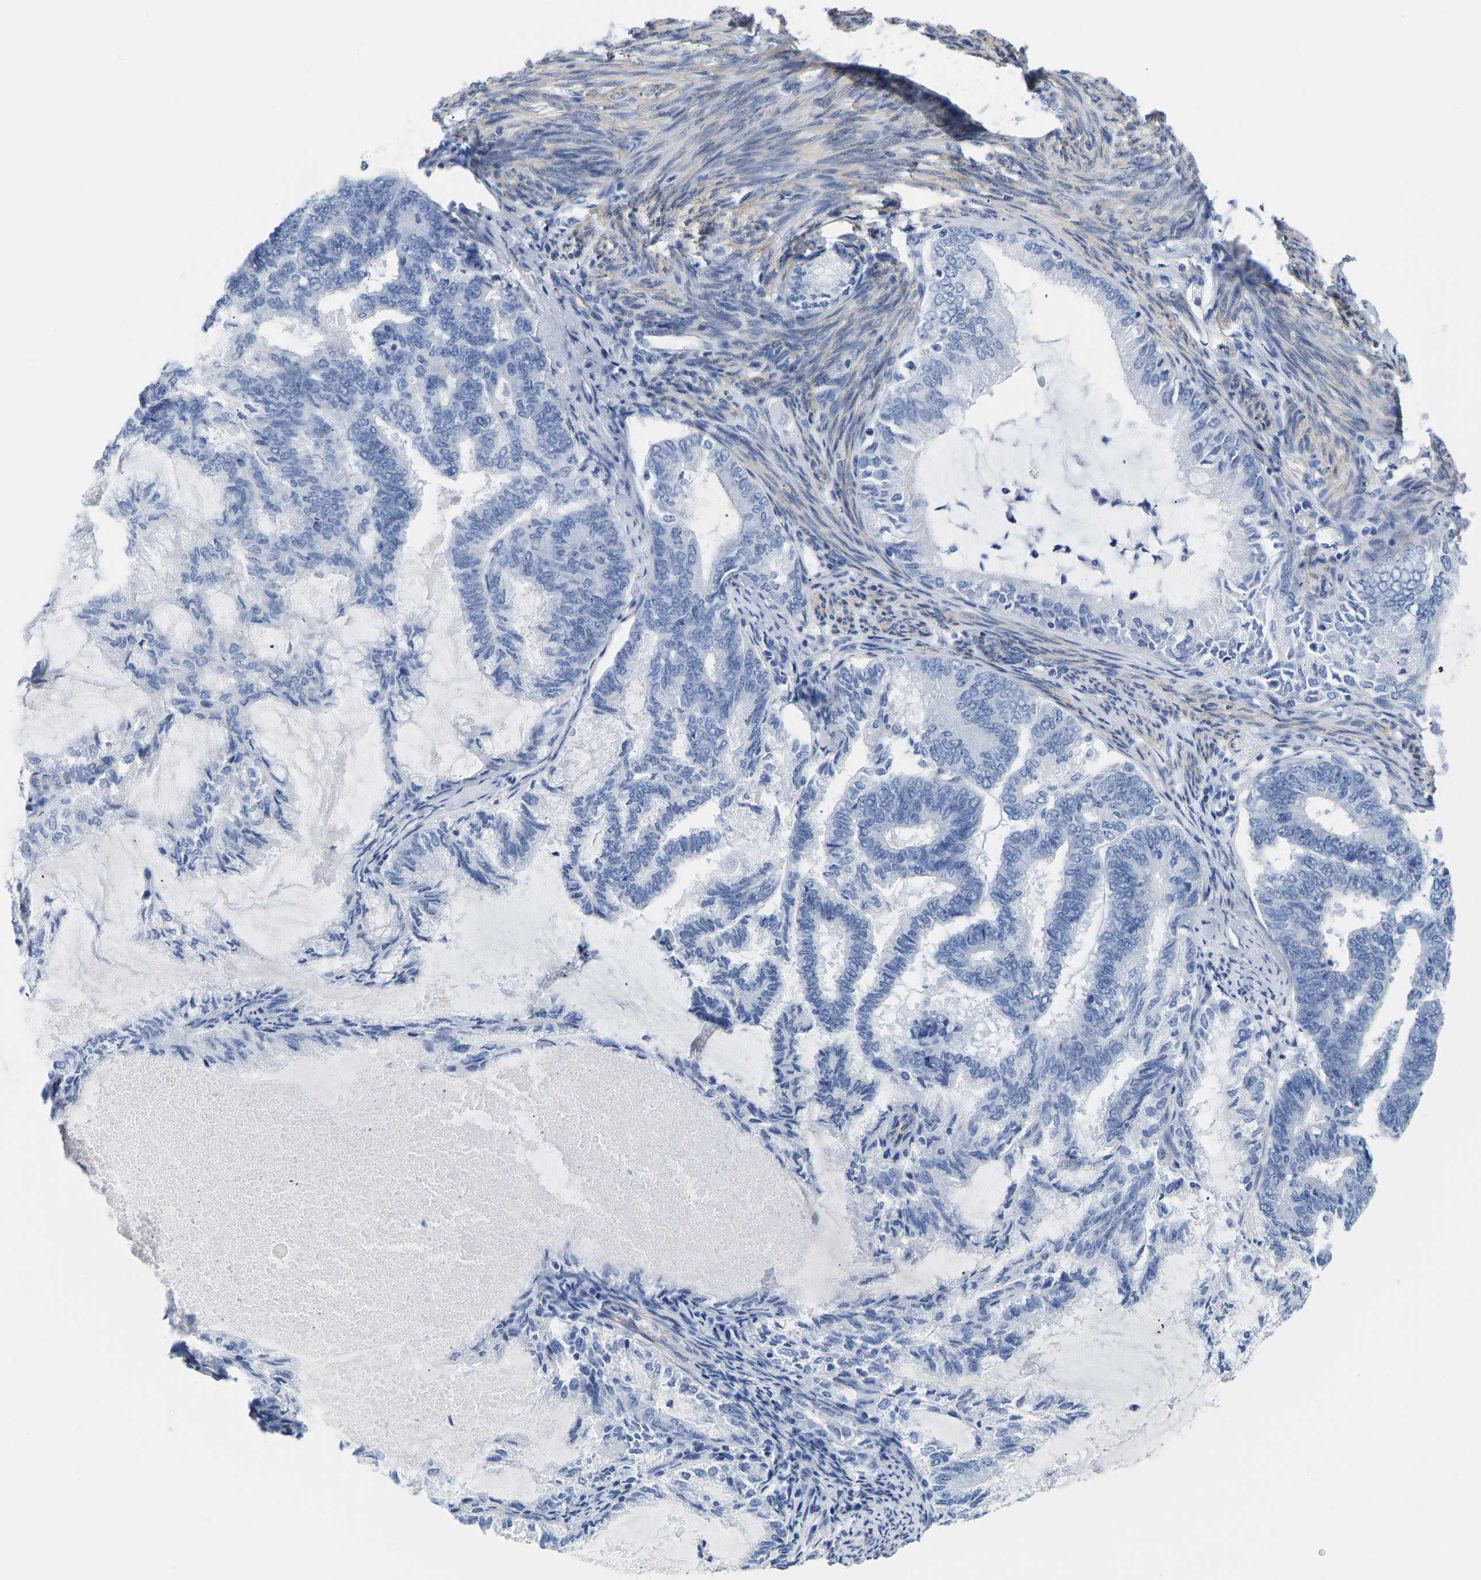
{"staining": {"intensity": "negative", "quantity": "none", "location": "none"}, "tissue": "endometrial cancer", "cell_type": "Tumor cells", "image_type": "cancer", "snomed": [{"axis": "morphology", "description": "Adenocarcinoma, NOS"}, {"axis": "topography", "description": "Endometrium"}], "caption": "Immunohistochemical staining of human adenocarcinoma (endometrial) shows no significant staining in tumor cells.", "gene": "UPK3A", "patient": {"sex": "female", "age": 86}}